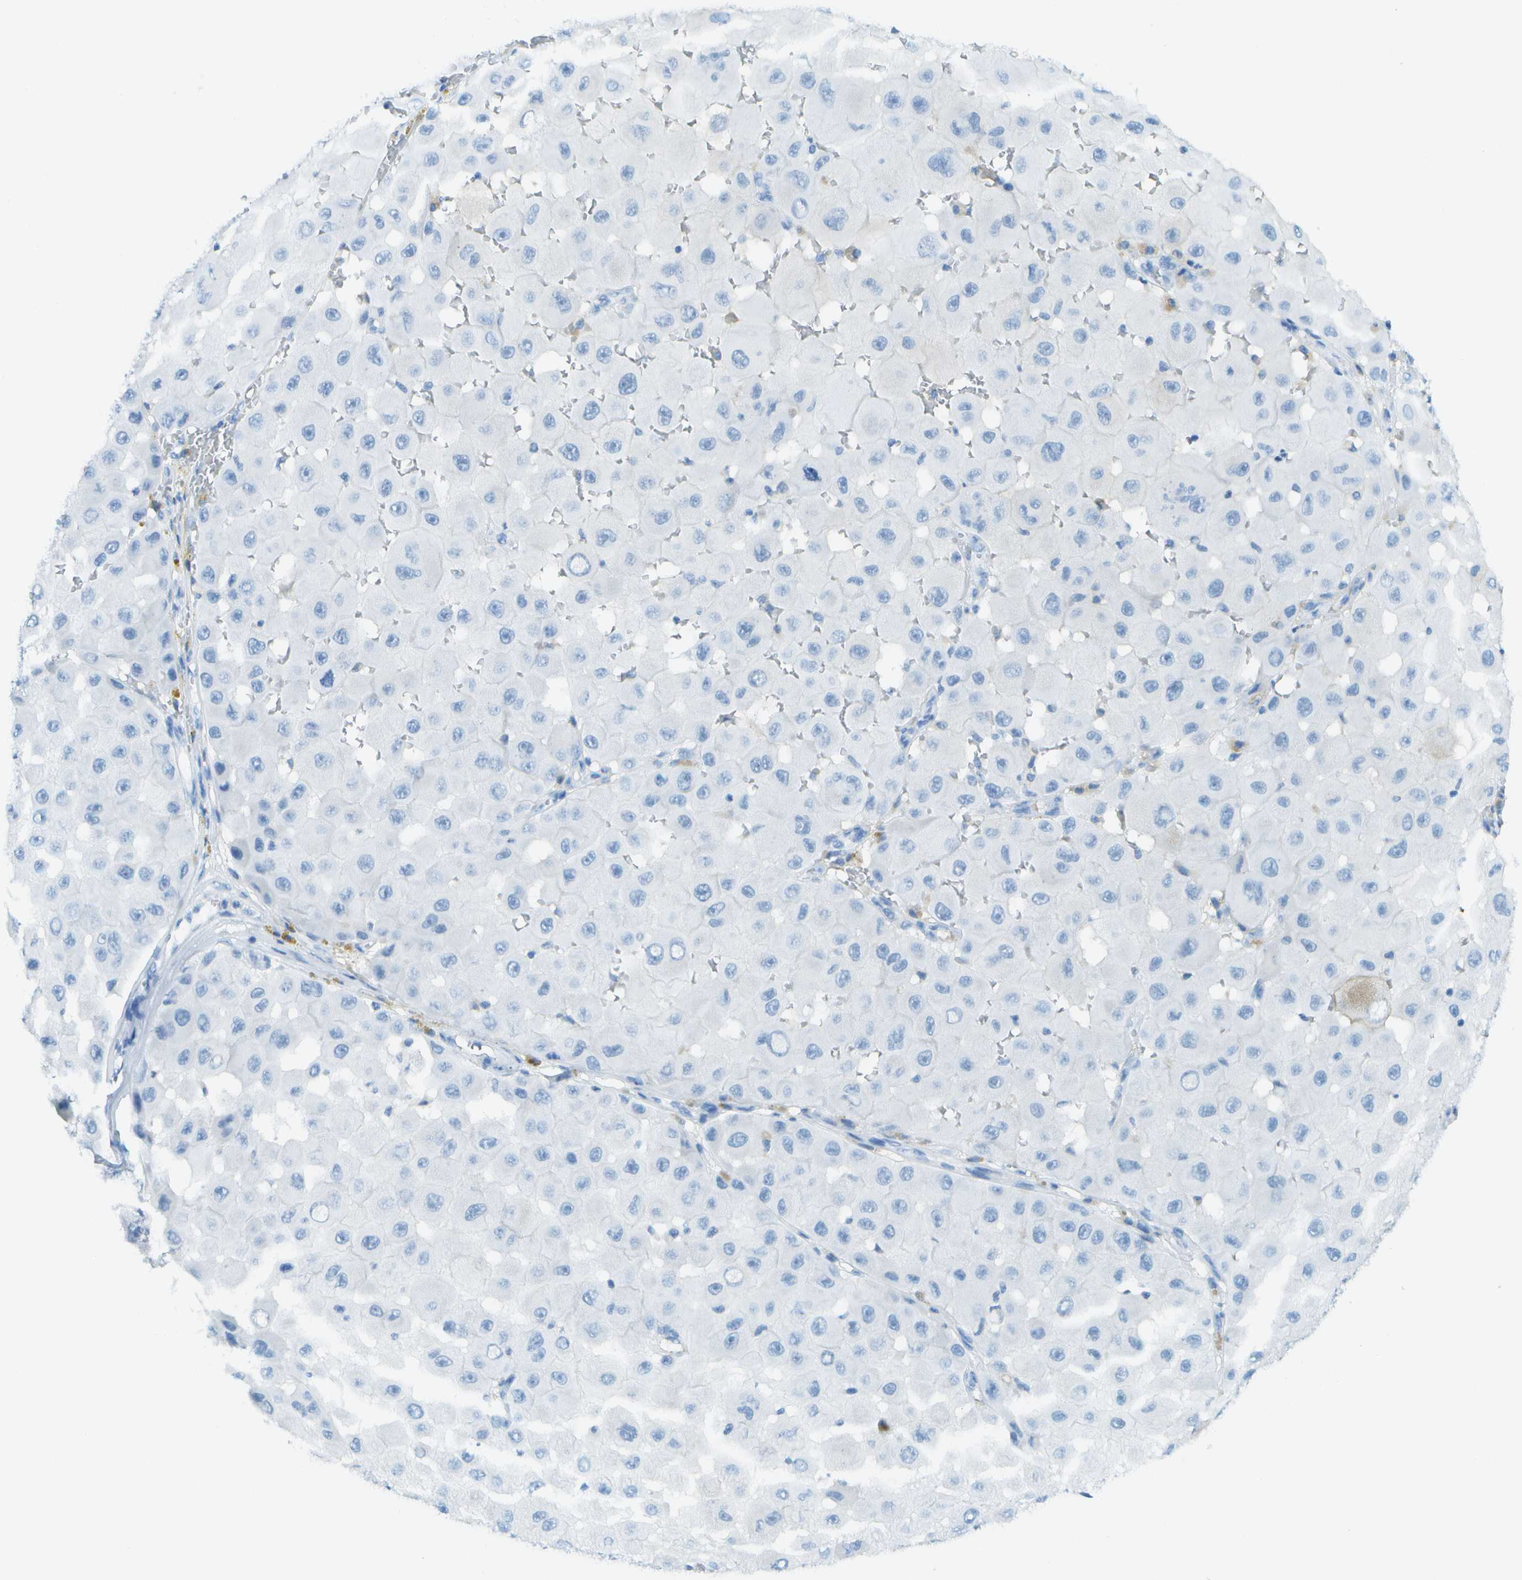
{"staining": {"intensity": "negative", "quantity": "none", "location": "none"}, "tissue": "melanoma", "cell_type": "Tumor cells", "image_type": "cancer", "snomed": [{"axis": "morphology", "description": "Malignant melanoma, NOS"}, {"axis": "topography", "description": "Skin"}], "caption": "Immunohistochemistry of malignant melanoma displays no expression in tumor cells.", "gene": "C1S", "patient": {"sex": "female", "age": 81}}